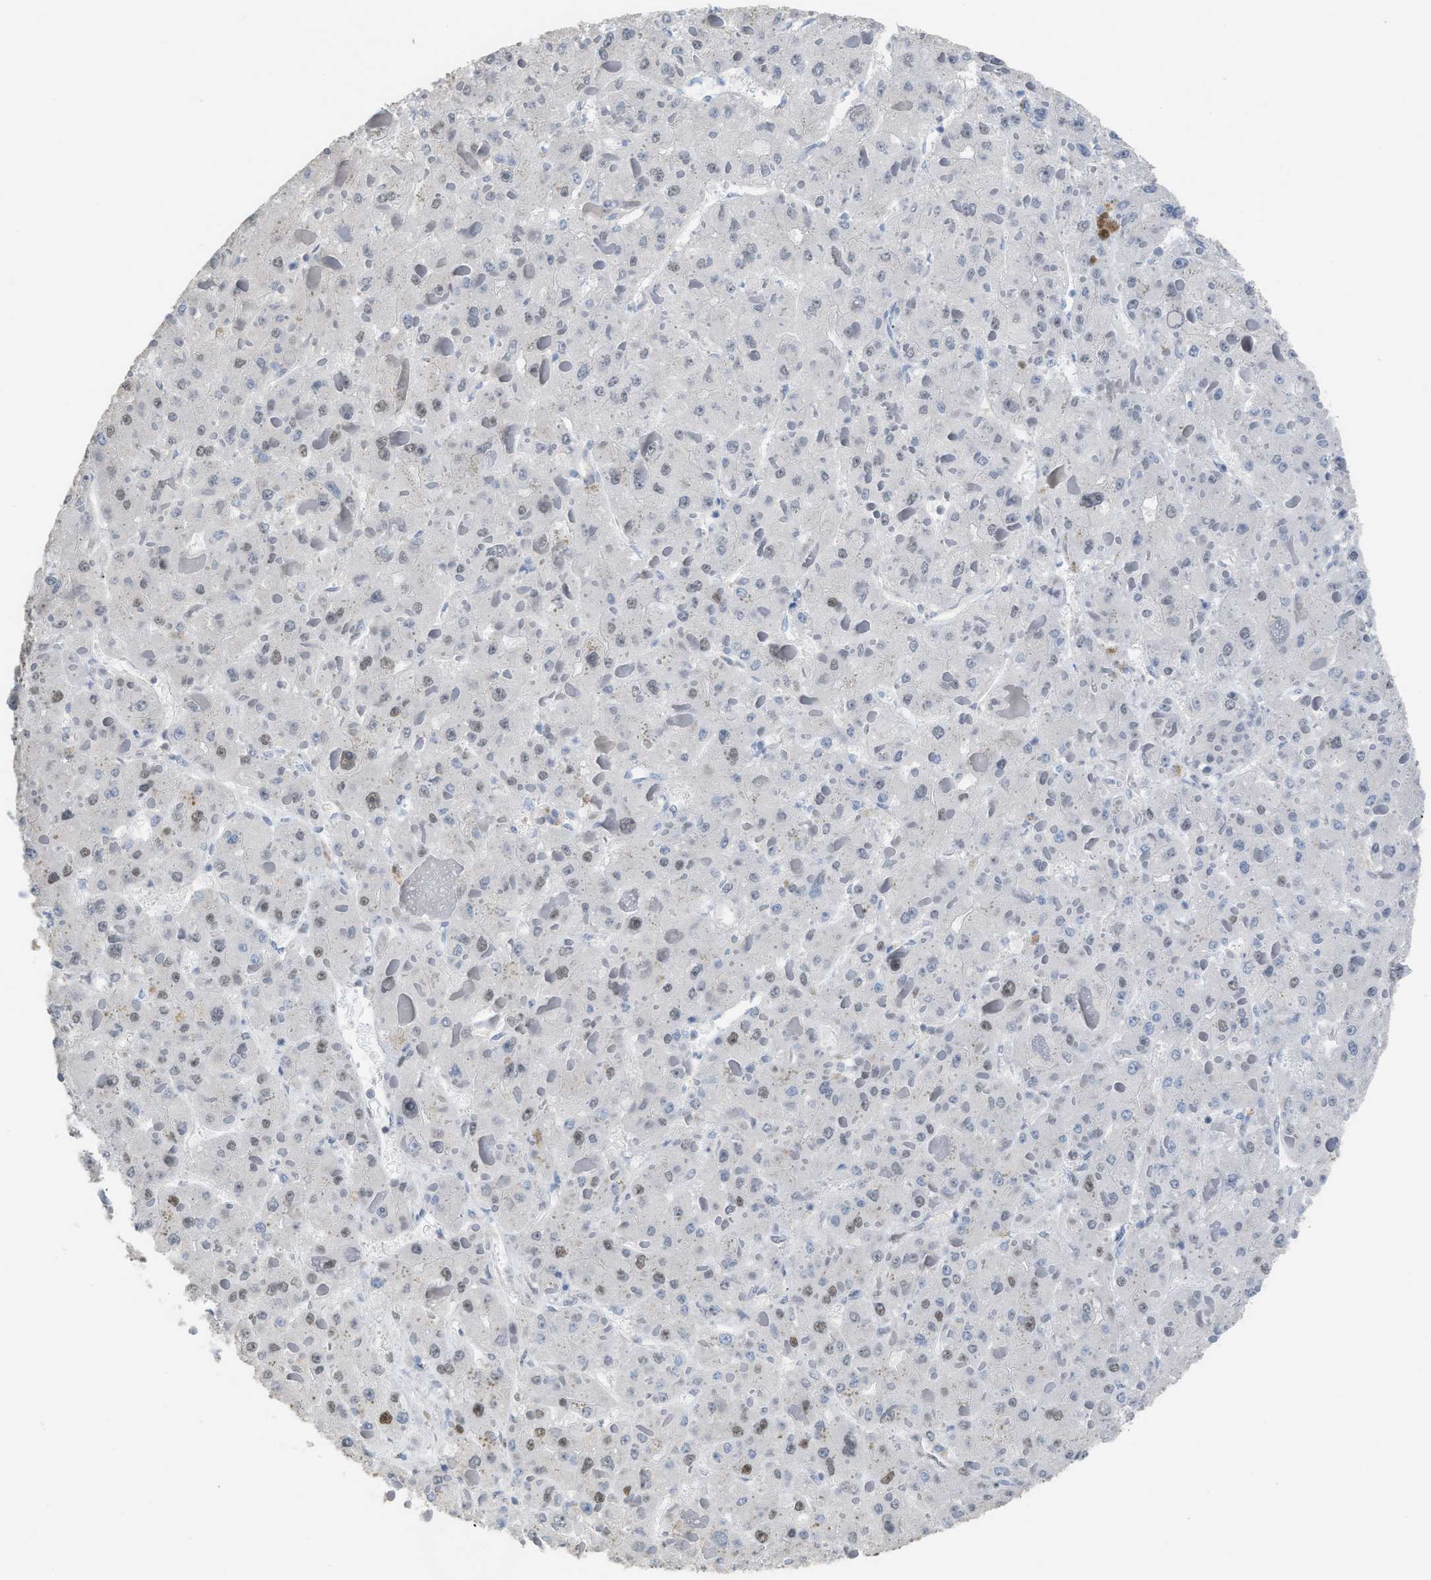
{"staining": {"intensity": "weak", "quantity": "<25%", "location": "nuclear"}, "tissue": "liver cancer", "cell_type": "Tumor cells", "image_type": "cancer", "snomed": [{"axis": "morphology", "description": "Carcinoma, Hepatocellular, NOS"}, {"axis": "topography", "description": "Liver"}], "caption": "IHC histopathology image of human hepatocellular carcinoma (liver) stained for a protein (brown), which exhibits no positivity in tumor cells.", "gene": "SCAF4", "patient": {"sex": "female", "age": 73}}